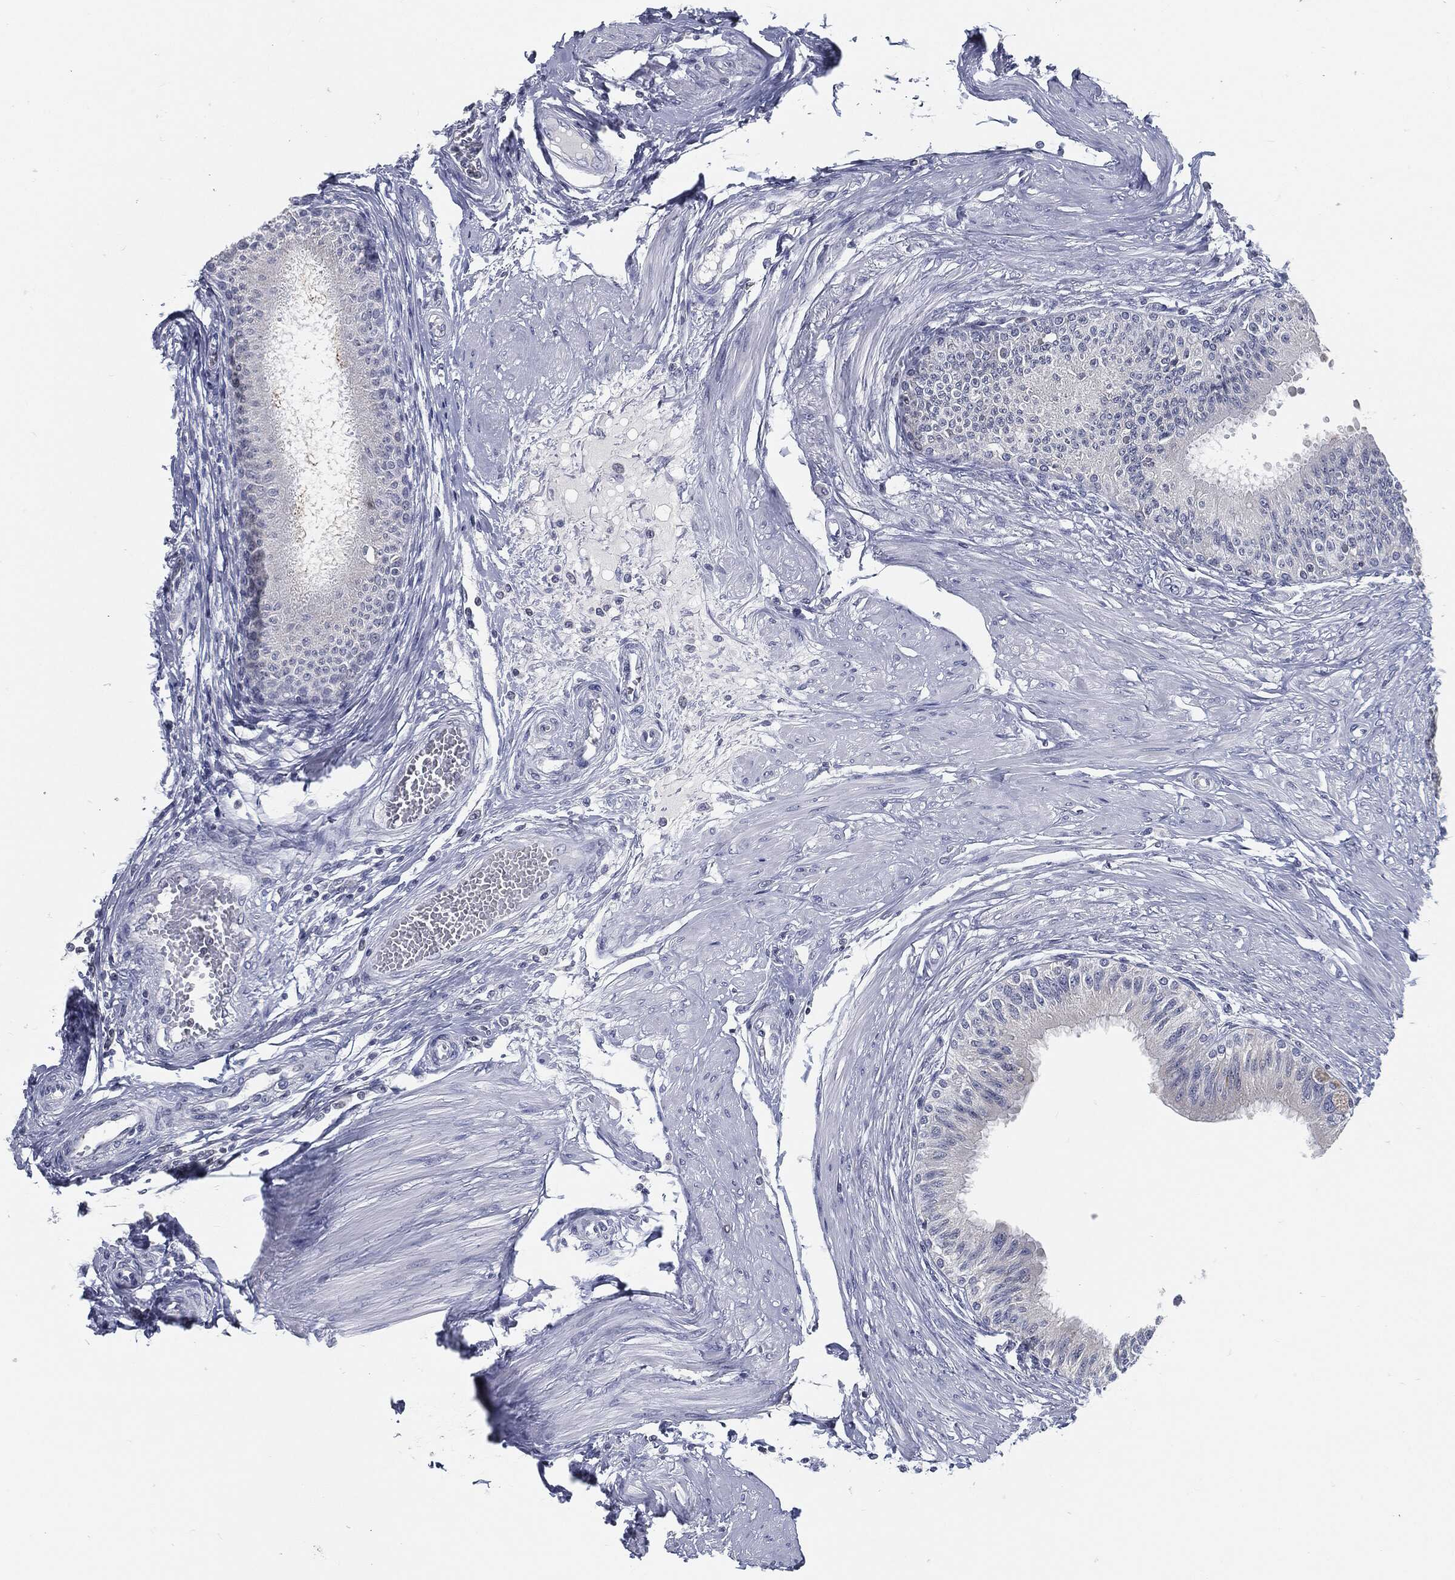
{"staining": {"intensity": "negative", "quantity": "none", "location": "none"}, "tissue": "epididymis", "cell_type": "Glandular cells", "image_type": "normal", "snomed": [{"axis": "morphology", "description": "Normal tissue, NOS"}, {"axis": "morphology", "description": "Seminoma, NOS"}, {"axis": "topography", "description": "Testis"}, {"axis": "topography", "description": "Epididymis"}], "caption": "An image of epididymis stained for a protein shows no brown staining in glandular cells.", "gene": "PROM1", "patient": {"sex": "male", "age": 61}}